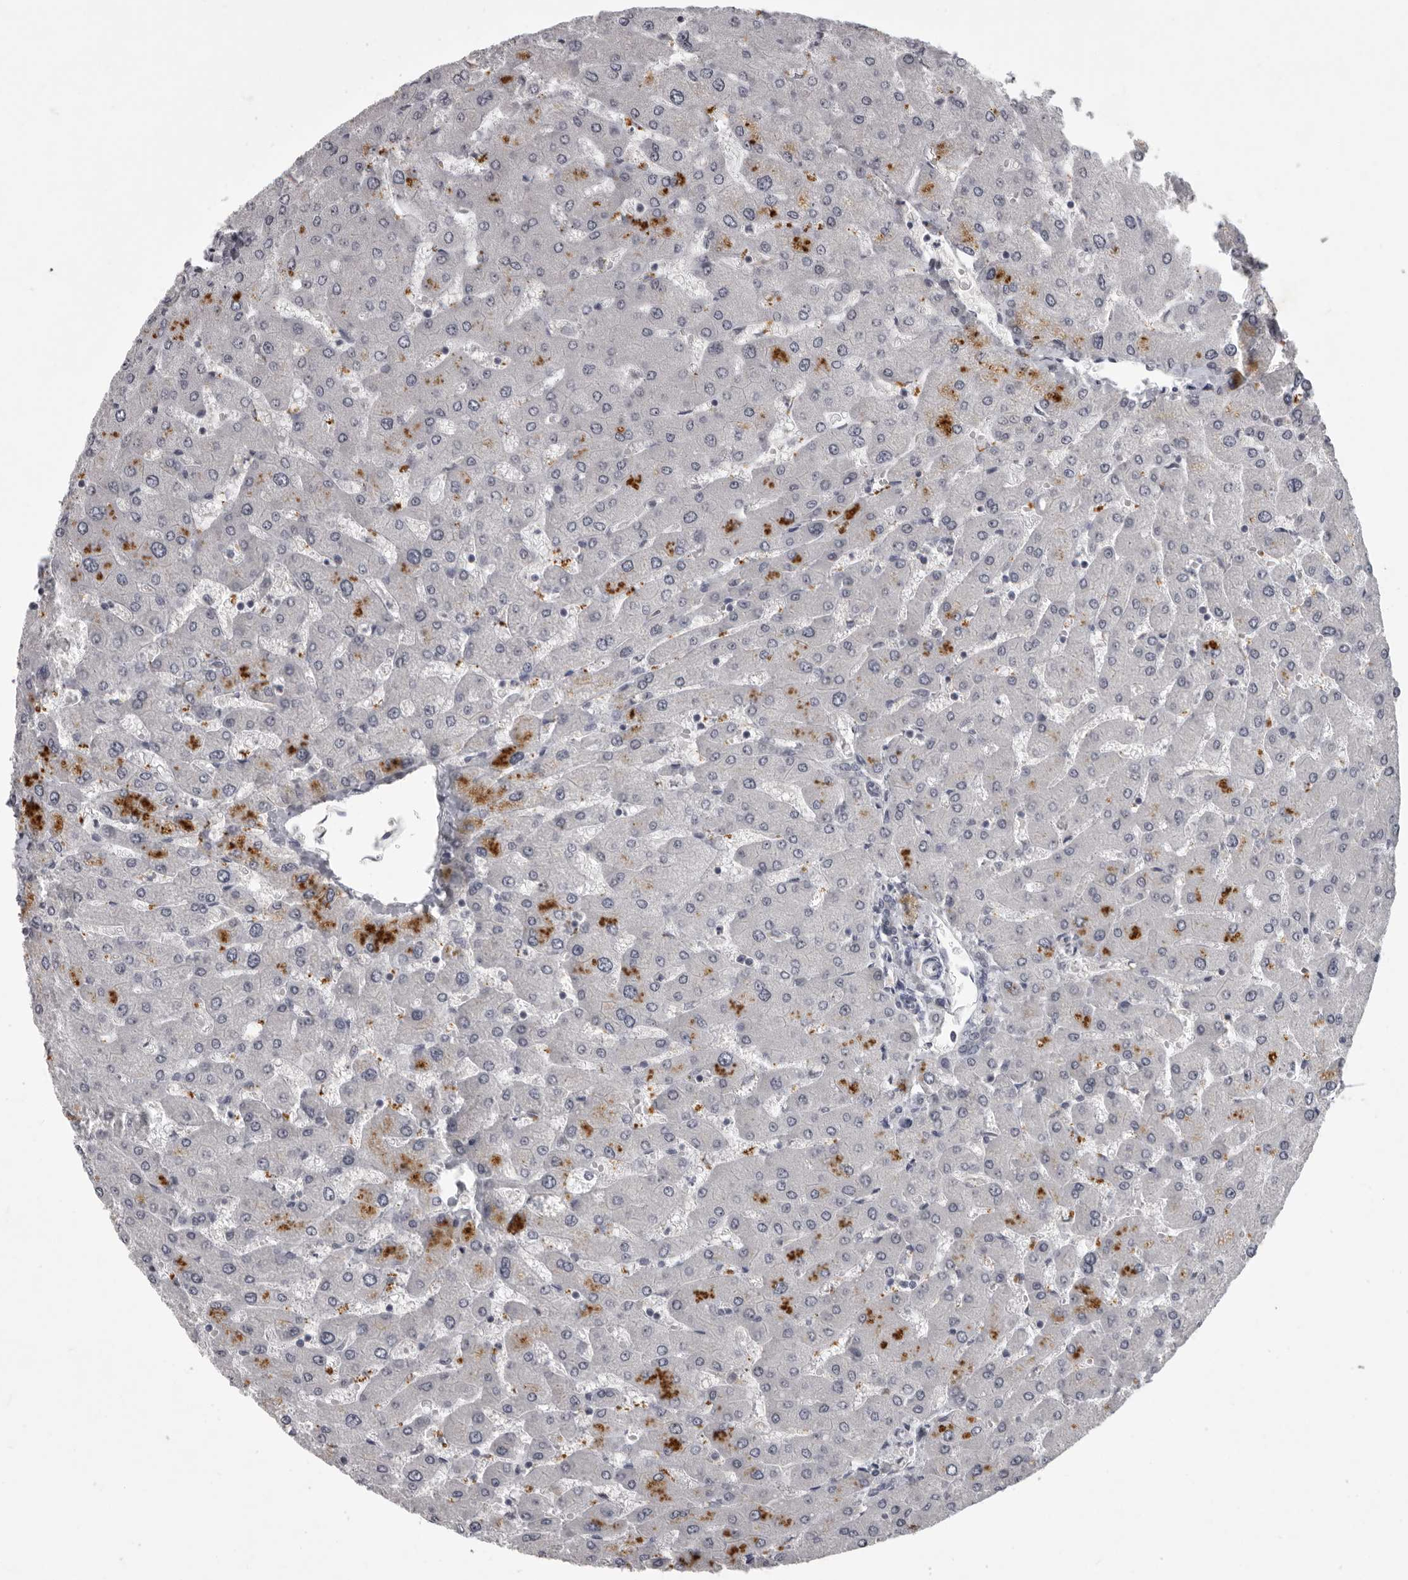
{"staining": {"intensity": "negative", "quantity": "none", "location": "none"}, "tissue": "liver", "cell_type": "Cholangiocytes", "image_type": "normal", "snomed": [{"axis": "morphology", "description": "Normal tissue, NOS"}, {"axis": "topography", "description": "Liver"}], "caption": "This is a photomicrograph of immunohistochemistry (IHC) staining of normal liver, which shows no expression in cholangiocytes. (Immunohistochemistry (ihc), brightfield microscopy, high magnification).", "gene": "MRTO4", "patient": {"sex": "male", "age": 55}}